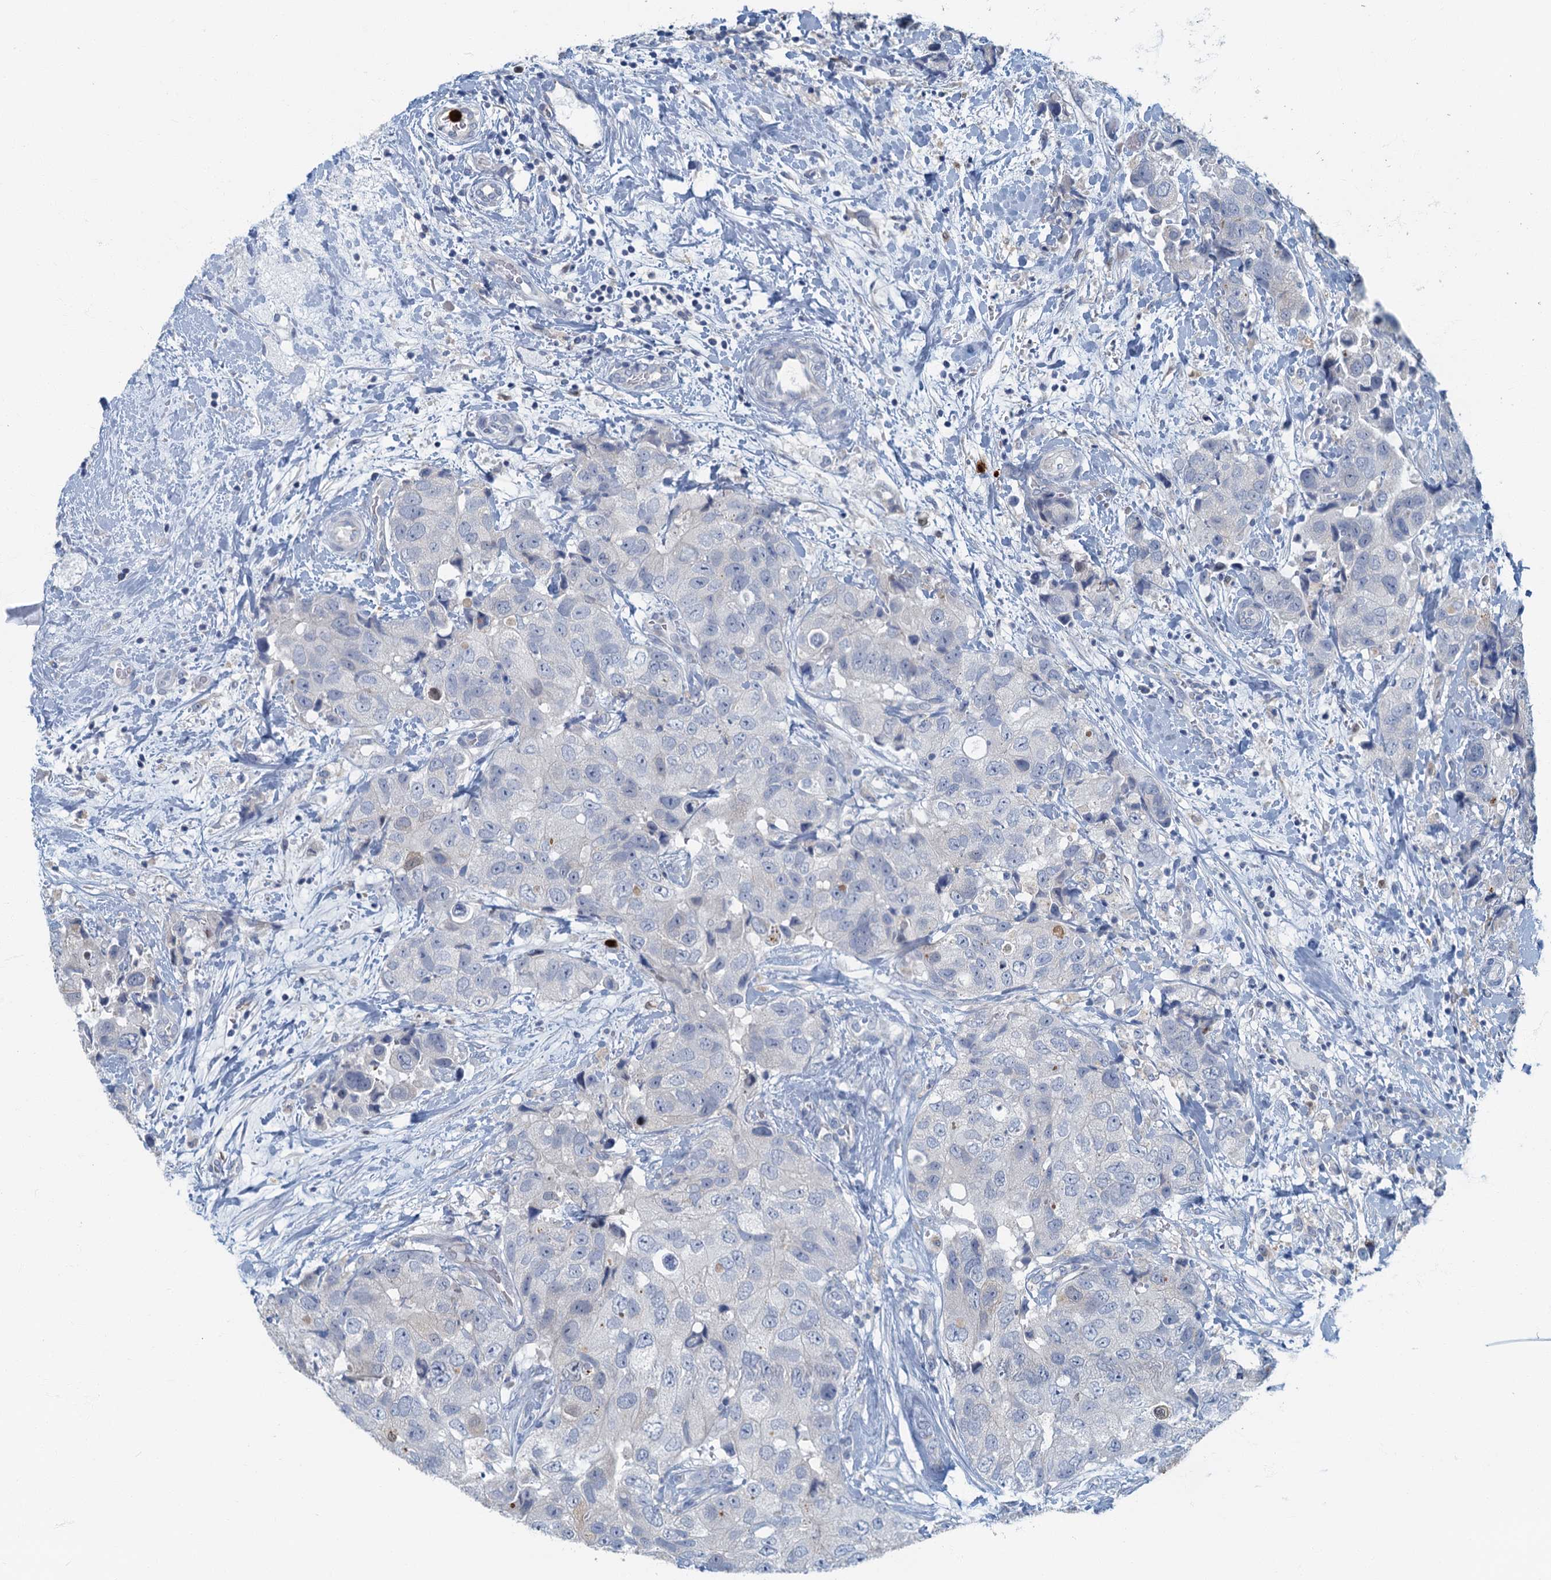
{"staining": {"intensity": "negative", "quantity": "none", "location": "none"}, "tissue": "breast cancer", "cell_type": "Tumor cells", "image_type": "cancer", "snomed": [{"axis": "morphology", "description": "Duct carcinoma"}, {"axis": "topography", "description": "Breast"}], "caption": "A micrograph of human infiltrating ductal carcinoma (breast) is negative for staining in tumor cells. (DAB immunohistochemistry (IHC) visualized using brightfield microscopy, high magnification).", "gene": "ANKDD1A", "patient": {"sex": "female", "age": 62}}